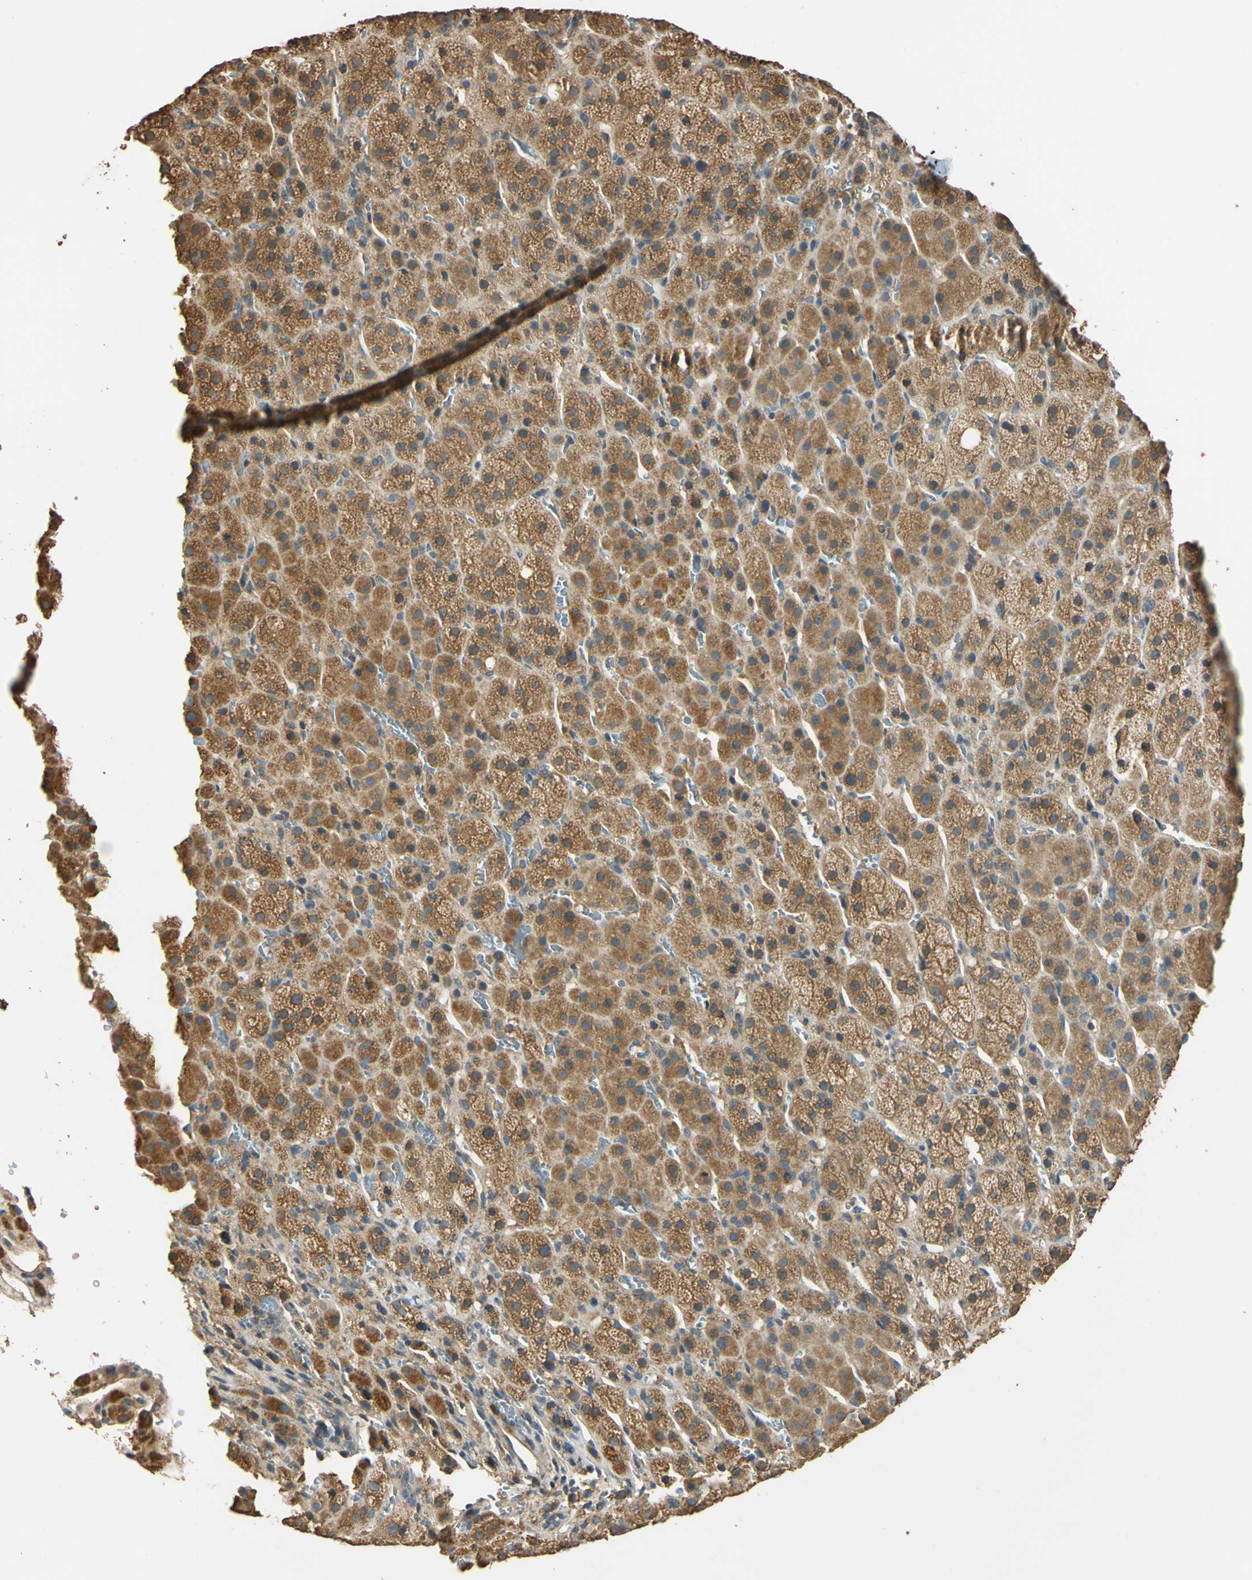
{"staining": {"intensity": "moderate", "quantity": ">75%", "location": "cytoplasmic/membranous"}, "tissue": "adrenal gland", "cell_type": "Glandular cells", "image_type": "normal", "snomed": [{"axis": "morphology", "description": "Normal tissue, NOS"}, {"axis": "topography", "description": "Adrenal gland"}], "caption": "Brown immunohistochemical staining in normal human adrenal gland demonstrates moderate cytoplasmic/membranous positivity in about >75% of glandular cells.", "gene": "STX18", "patient": {"sex": "female", "age": 57}}